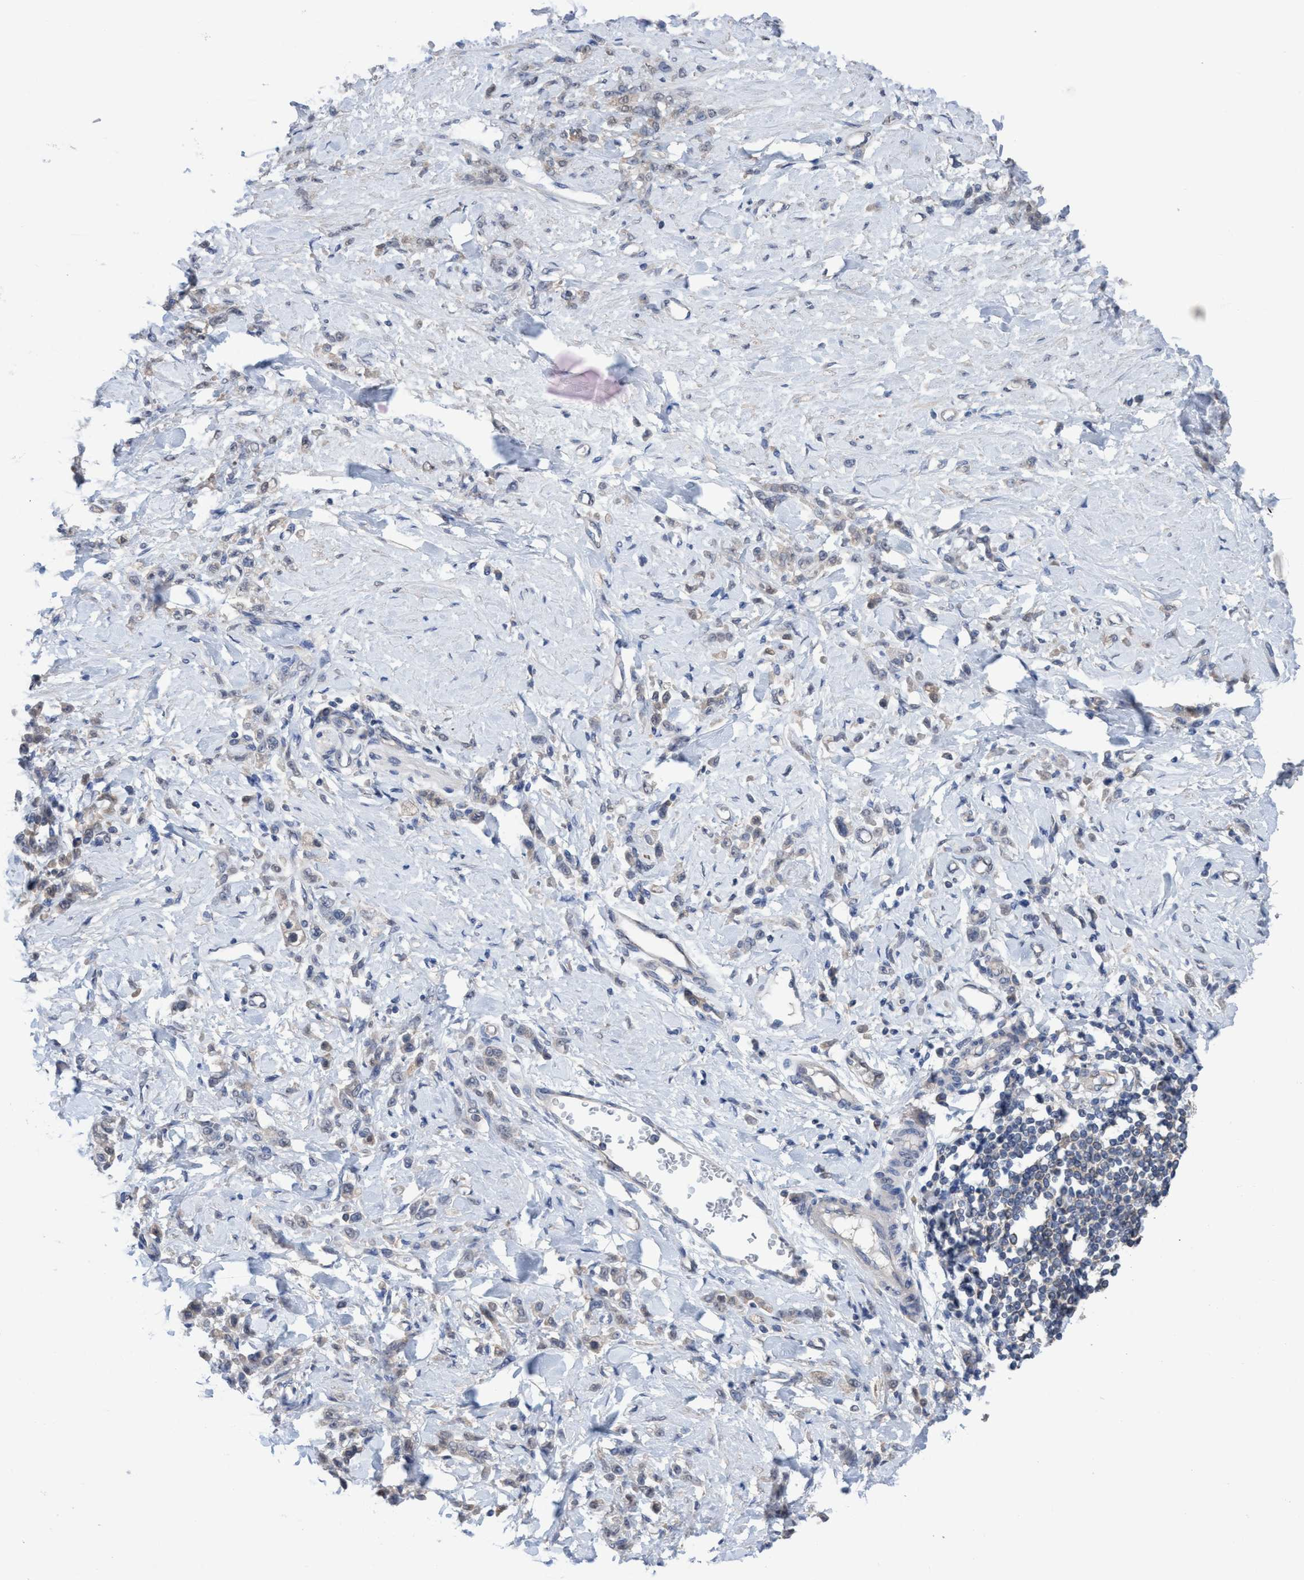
{"staining": {"intensity": "weak", "quantity": "<25%", "location": "cytoplasmic/membranous"}, "tissue": "stomach cancer", "cell_type": "Tumor cells", "image_type": "cancer", "snomed": [{"axis": "morphology", "description": "Normal tissue, NOS"}, {"axis": "morphology", "description": "Adenocarcinoma, NOS"}, {"axis": "topography", "description": "Stomach"}], "caption": "A high-resolution micrograph shows IHC staining of stomach cancer, which demonstrates no significant staining in tumor cells.", "gene": "GLOD4", "patient": {"sex": "male", "age": 82}}